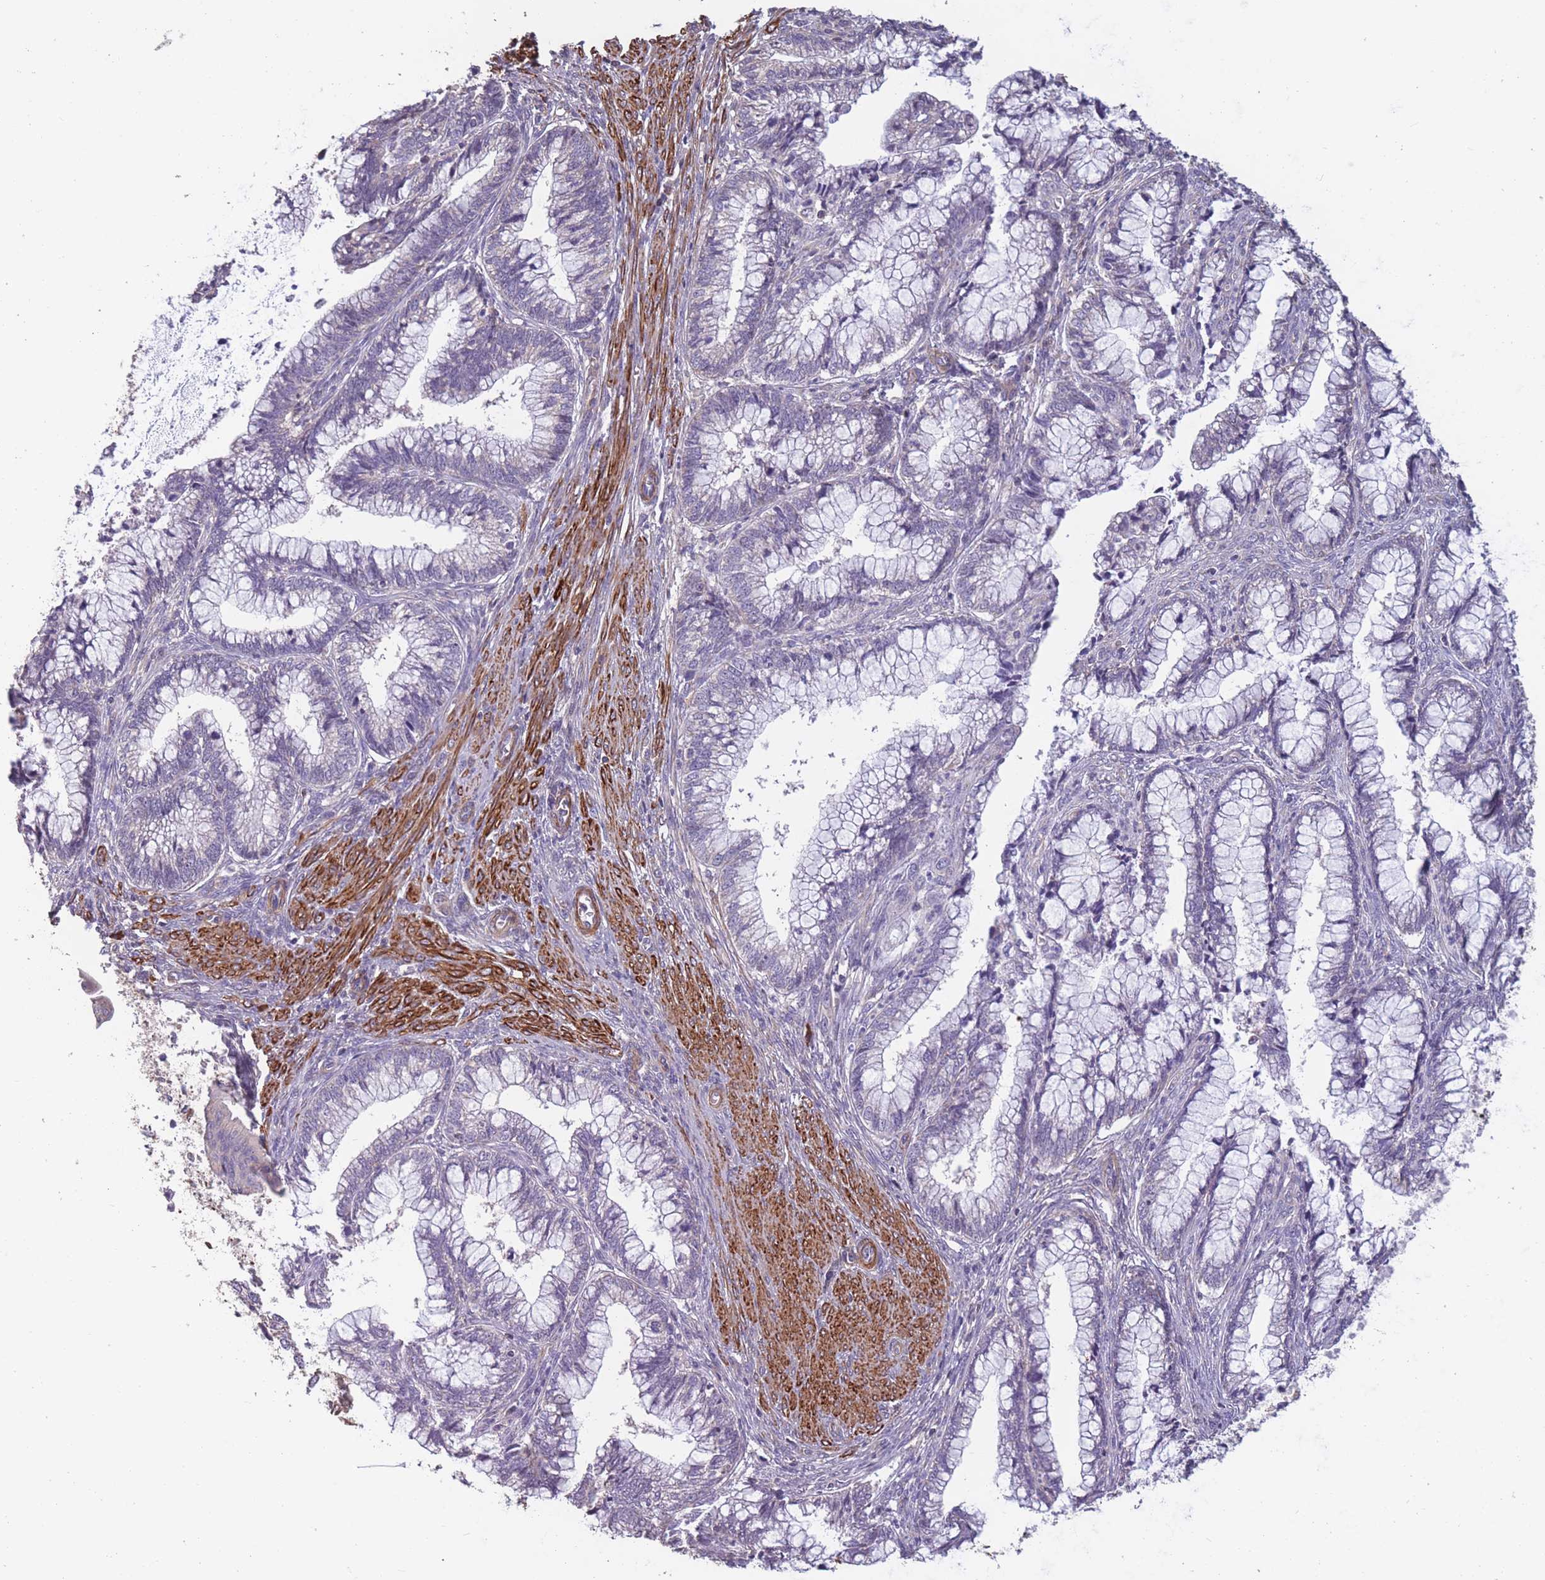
{"staining": {"intensity": "negative", "quantity": "none", "location": "none"}, "tissue": "cervical cancer", "cell_type": "Tumor cells", "image_type": "cancer", "snomed": [{"axis": "morphology", "description": "Adenocarcinoma, NOS"}, {"axis": "topography", "description": "Cervix"}], "caption": "Tumor cells show no significant staining in cervical adenocarcinoma.", "gene": "TOMM40L", "patient": {"sex": "female", "age": 44}}